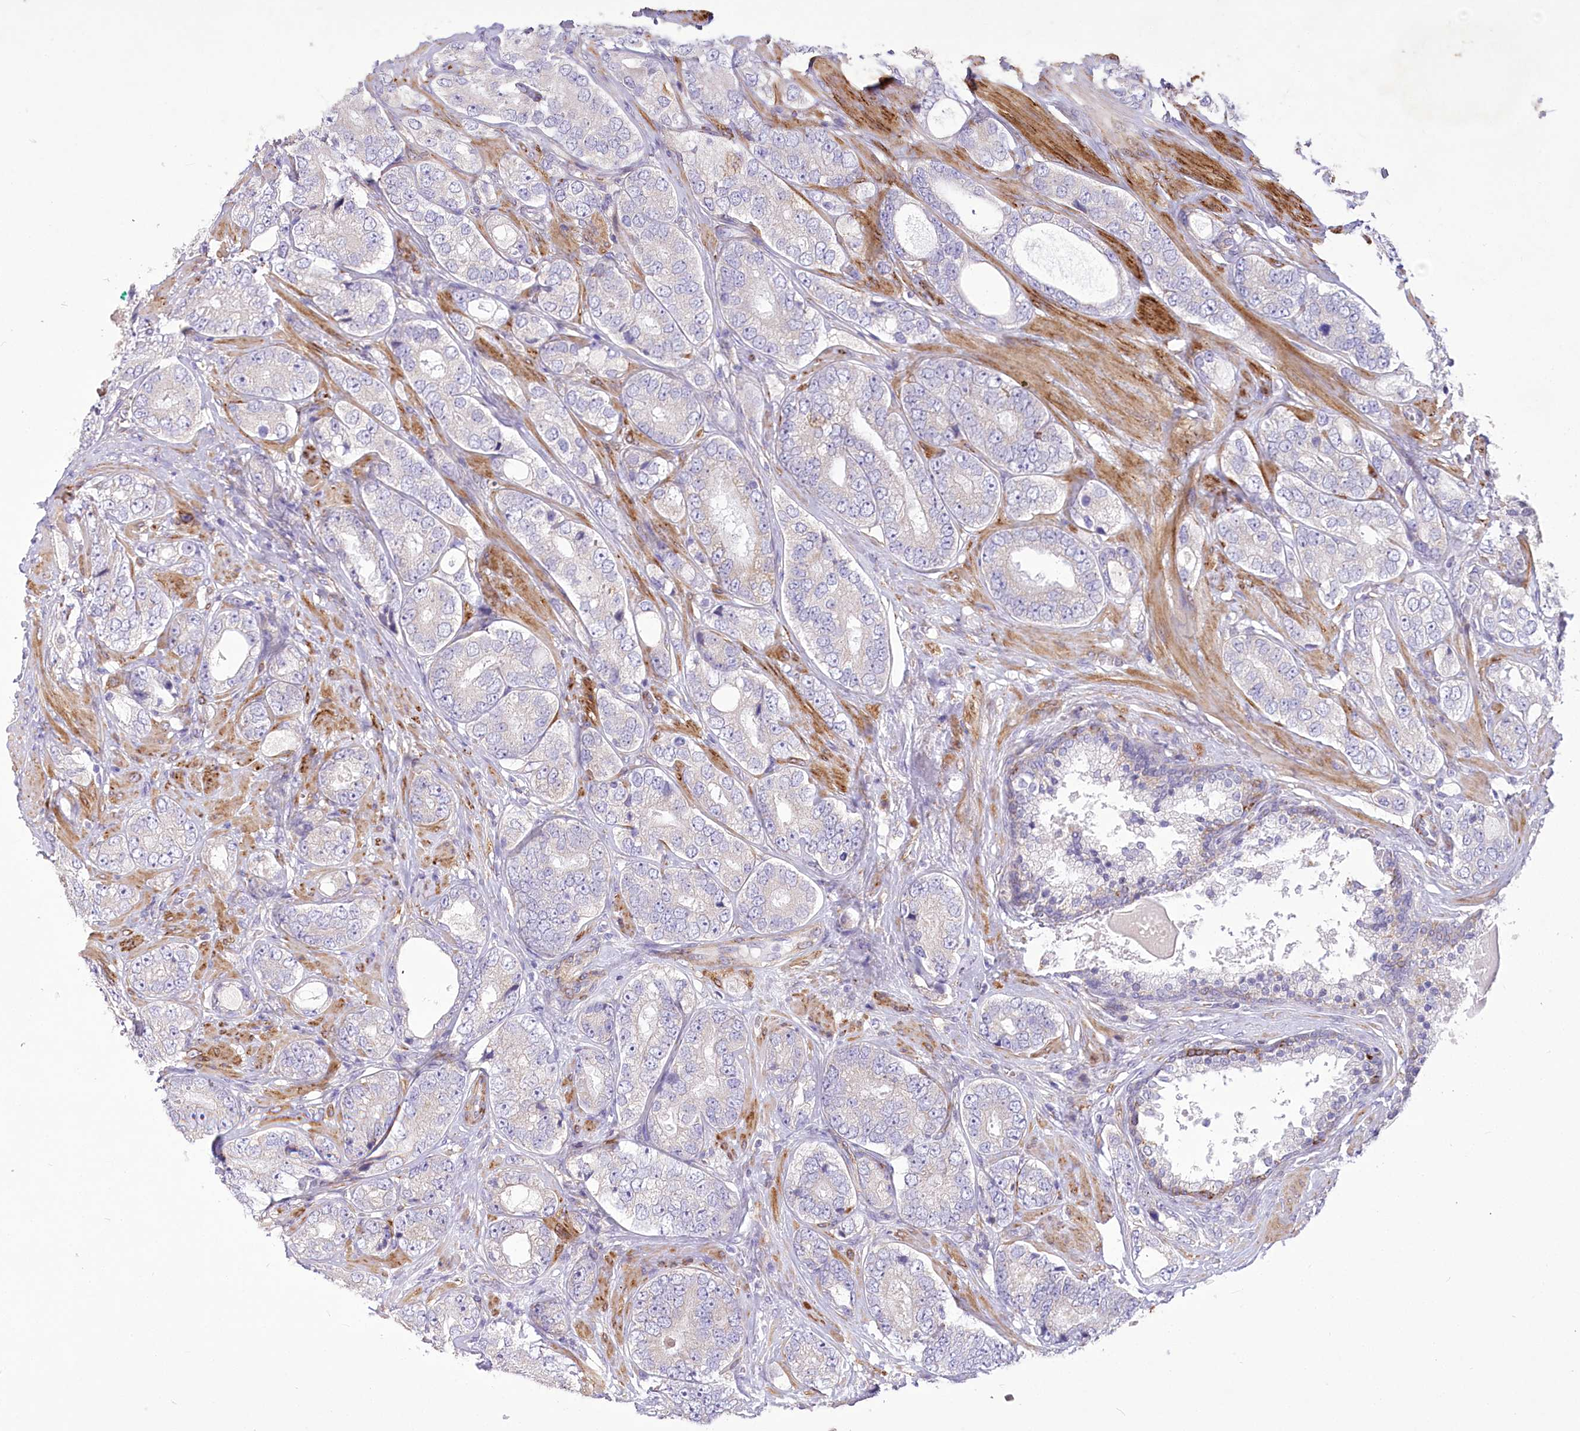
{"staining": {"intensity": "negative", "quantity": "none", "location": "none"}, "tissue": "prostate cancer", "cell_type": "Tumor cells", "image_type": "cancer", "snomed": [{"axis": "morphology", "description": "Adenocarcinoma, High grade"}, {"axis": "topography", "description": "Prostate"}], "caption": "There is no significant expression in tumor cells of prostate cancer (adenocarcinoma (high-grade)).", "gene": "ANGPTL3", "patient": {"sex": "male", "age": 56}}